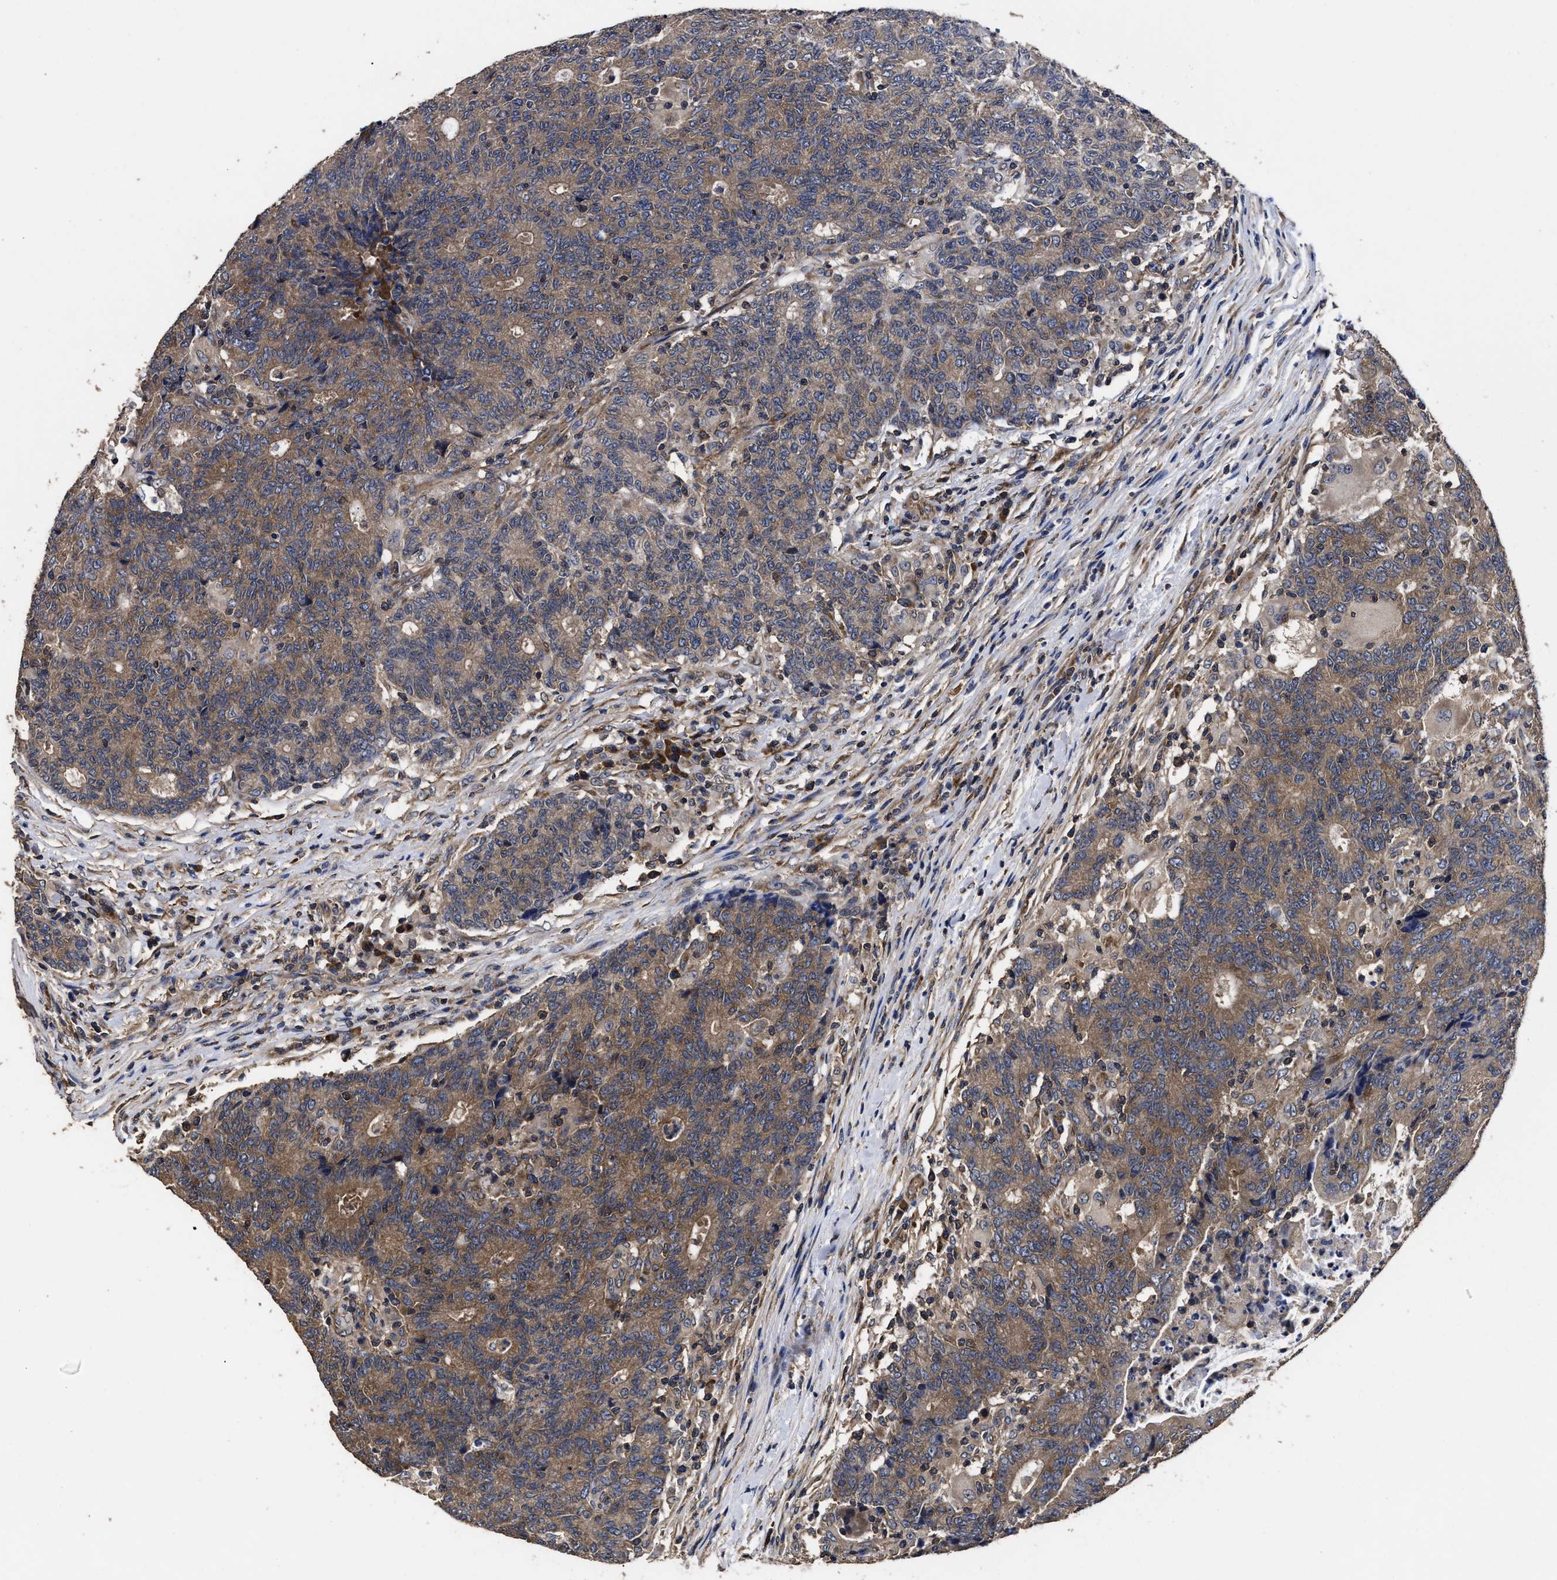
{"staining": {"intensity": "moderate", "quantity": ">75%", "location": "cytoplasmic/membranous"}, "tissue": "colorectal cancer", "cell_type": "Tumor cells", "image_type": "cancer", "snomed": [{"axis": "morphology", "description": "Normal tissue, NOS"}, {"axis": "morphology", "description": "Adenocarcinoma, NOS"}, {"axis": "topography", "description": "Colon"}], "caption": "Moderate cytoplasmic/membranous protein positivity is appreciated in about >75% of tumor cells in colorectal adenocarcinoma.", "gene": "AVEN", "patient": {"sex": "female", "age": 75}}